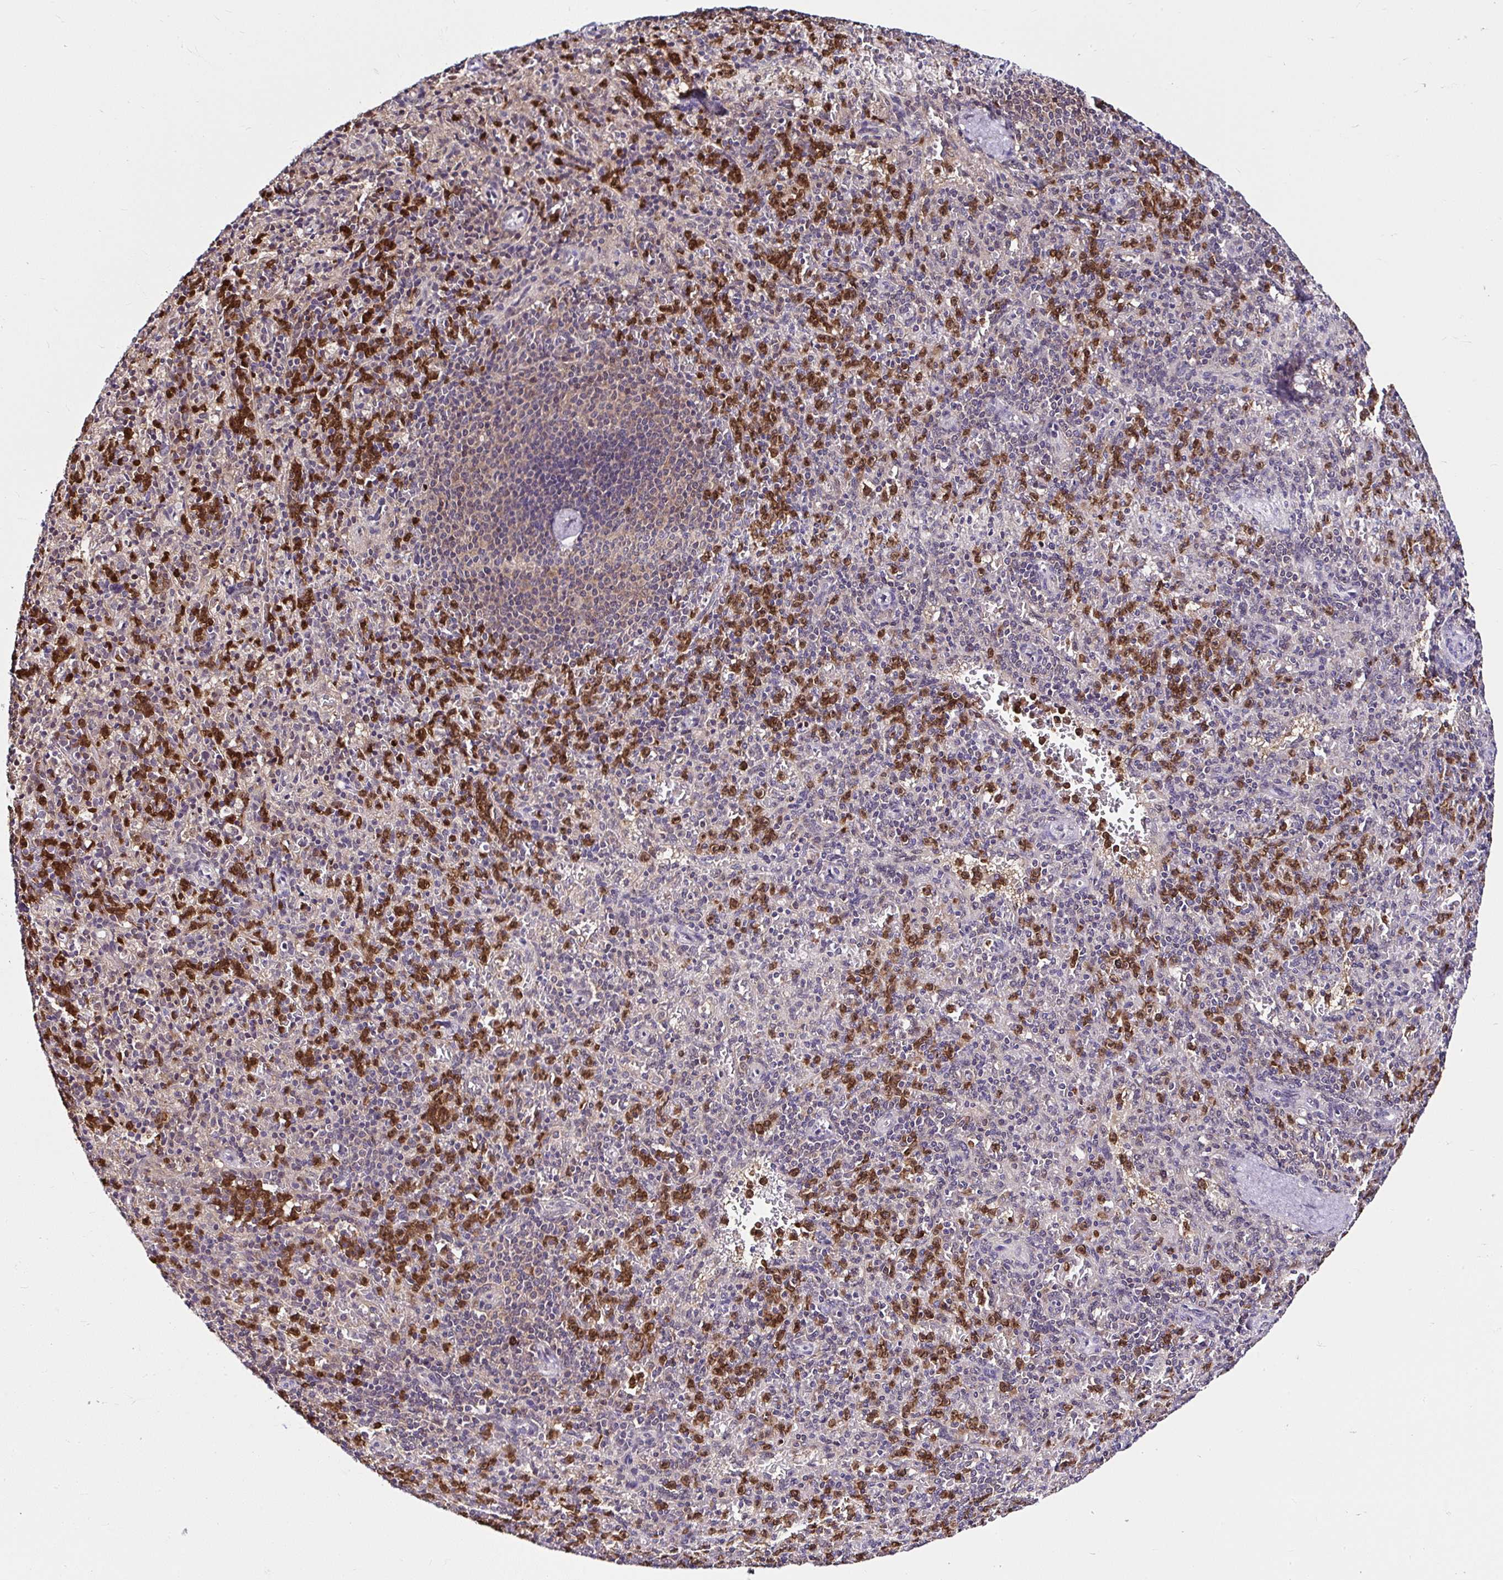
{"staining": {"intensity": "strong", "quantity": "25%-75%", "location": "cytoplasmic/membranous"}, "tissue": "spleen", "cell_type": "Cells in red pulp", "image_type": "normal", "snomed": [{"axis": "morphology", "description": "Normal tissue, NOS"}, {"axis": "topography", "description": "Spleen"}], "caption": "A brown stain labels strong cytoplasmic/membranous expression of a protein in cells in red pulp of benign spleen. The protein is stained brown, and the nuclei are stained in blue (DAB (3,3'-diaminobenzidine) IHC with brightfield microscopy, high magnification).", "gene": "PIN4", "patient": {"sex": "female", "age": 74}}